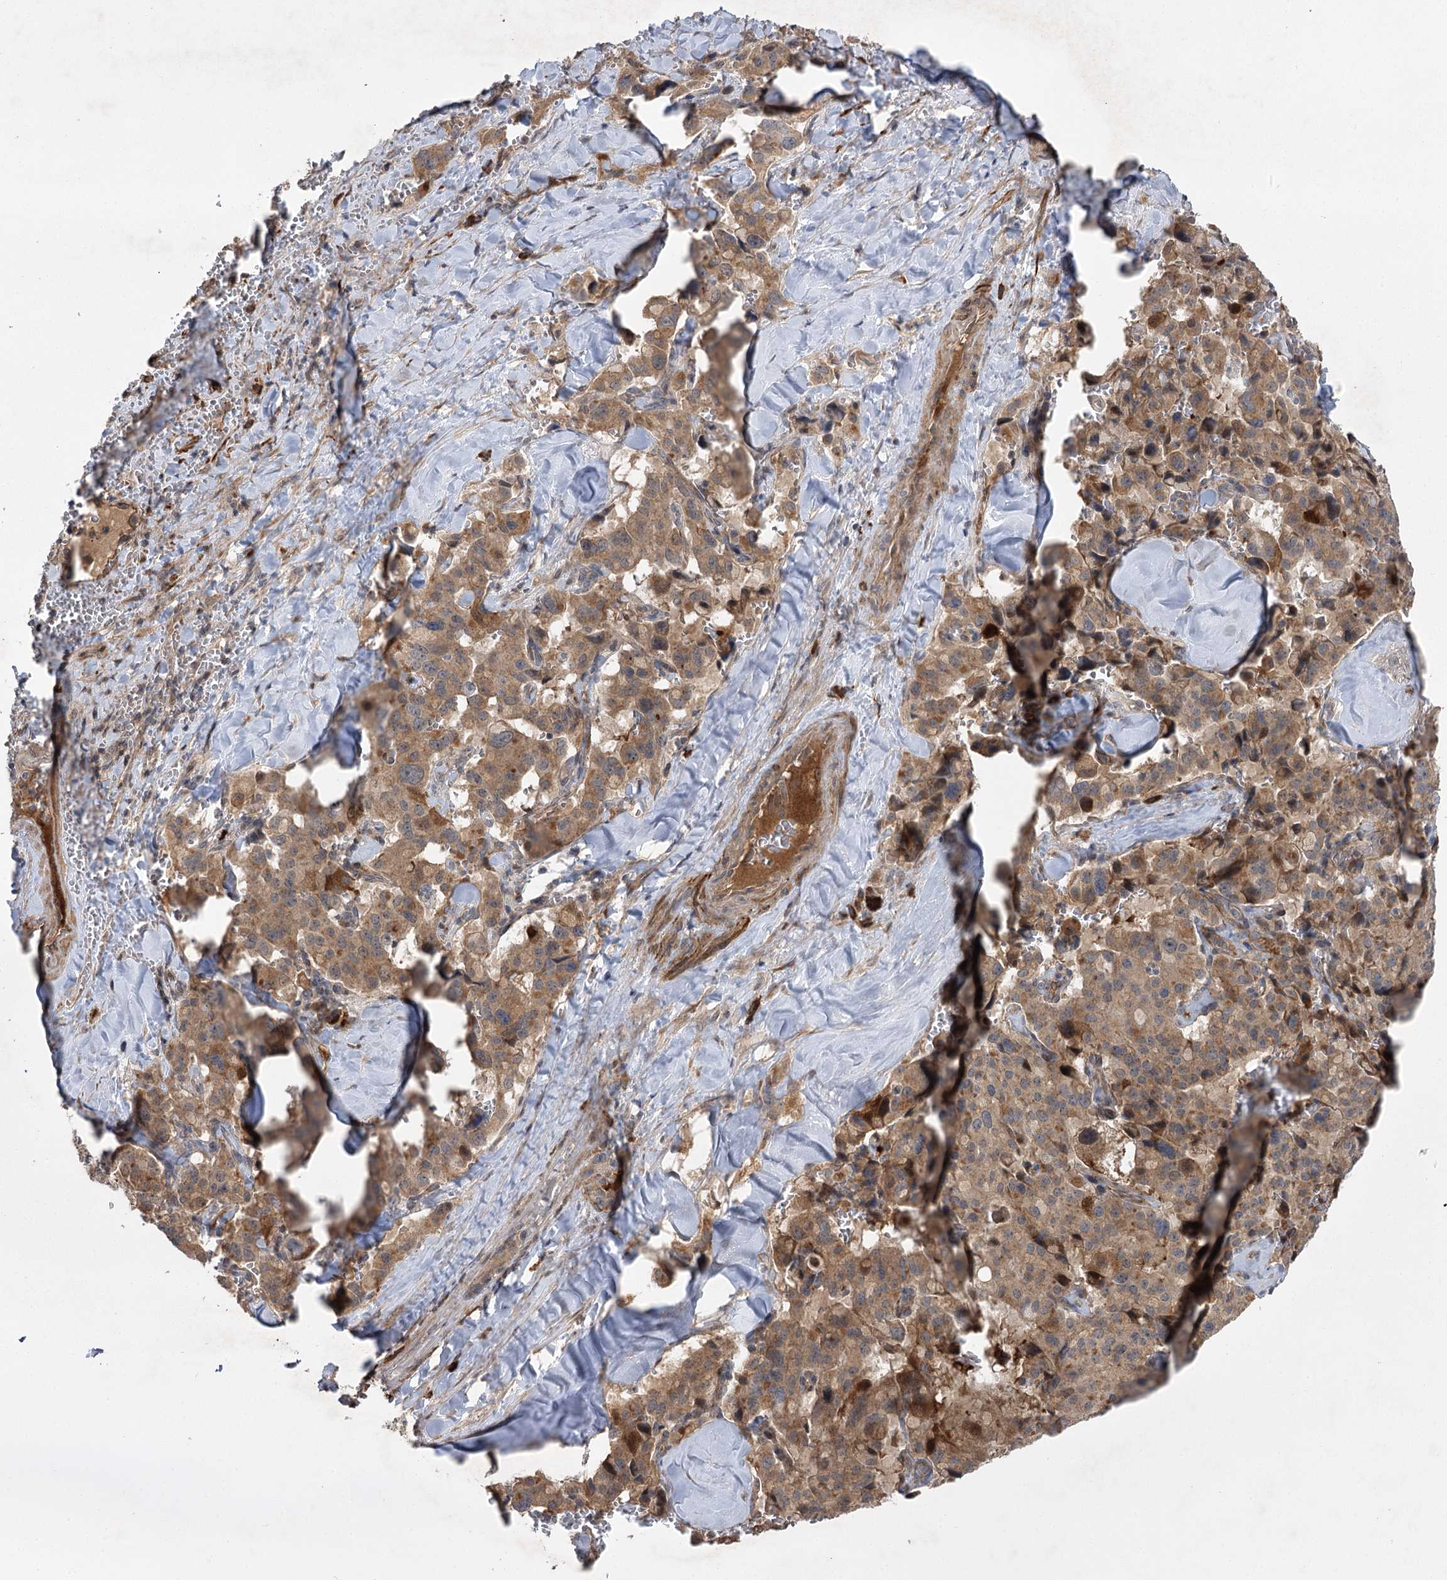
{"staining": {"intensity": "moderate", "quantity": ">75%", "location": "cytoplasmic/membranous"}, "tissue": "pancreatic cancer", "cell_type": "Tumor cells", "image_type": "cancer", "snomed": [{"axis": "morphology", "description": "Adenocarcinoma, NOS"}, {"axis": "topography", "description": "Pancreas"}], "caption": "A high-resolution photomicrograph shows immunohistochemistry (IHC) staining of adenocarcinoma (pancreatic), which reveals moderate cytoplasmic/membranous positivity in about >75% of tumor cells. (Stains: DAB (3,3'-diaminobenzidine) in brown, nuclei in blue, Microscopy: brightfield microscopy at high magnification).", "gene": "KCNN2", "patient": {"sex": "male", "age": 65}}